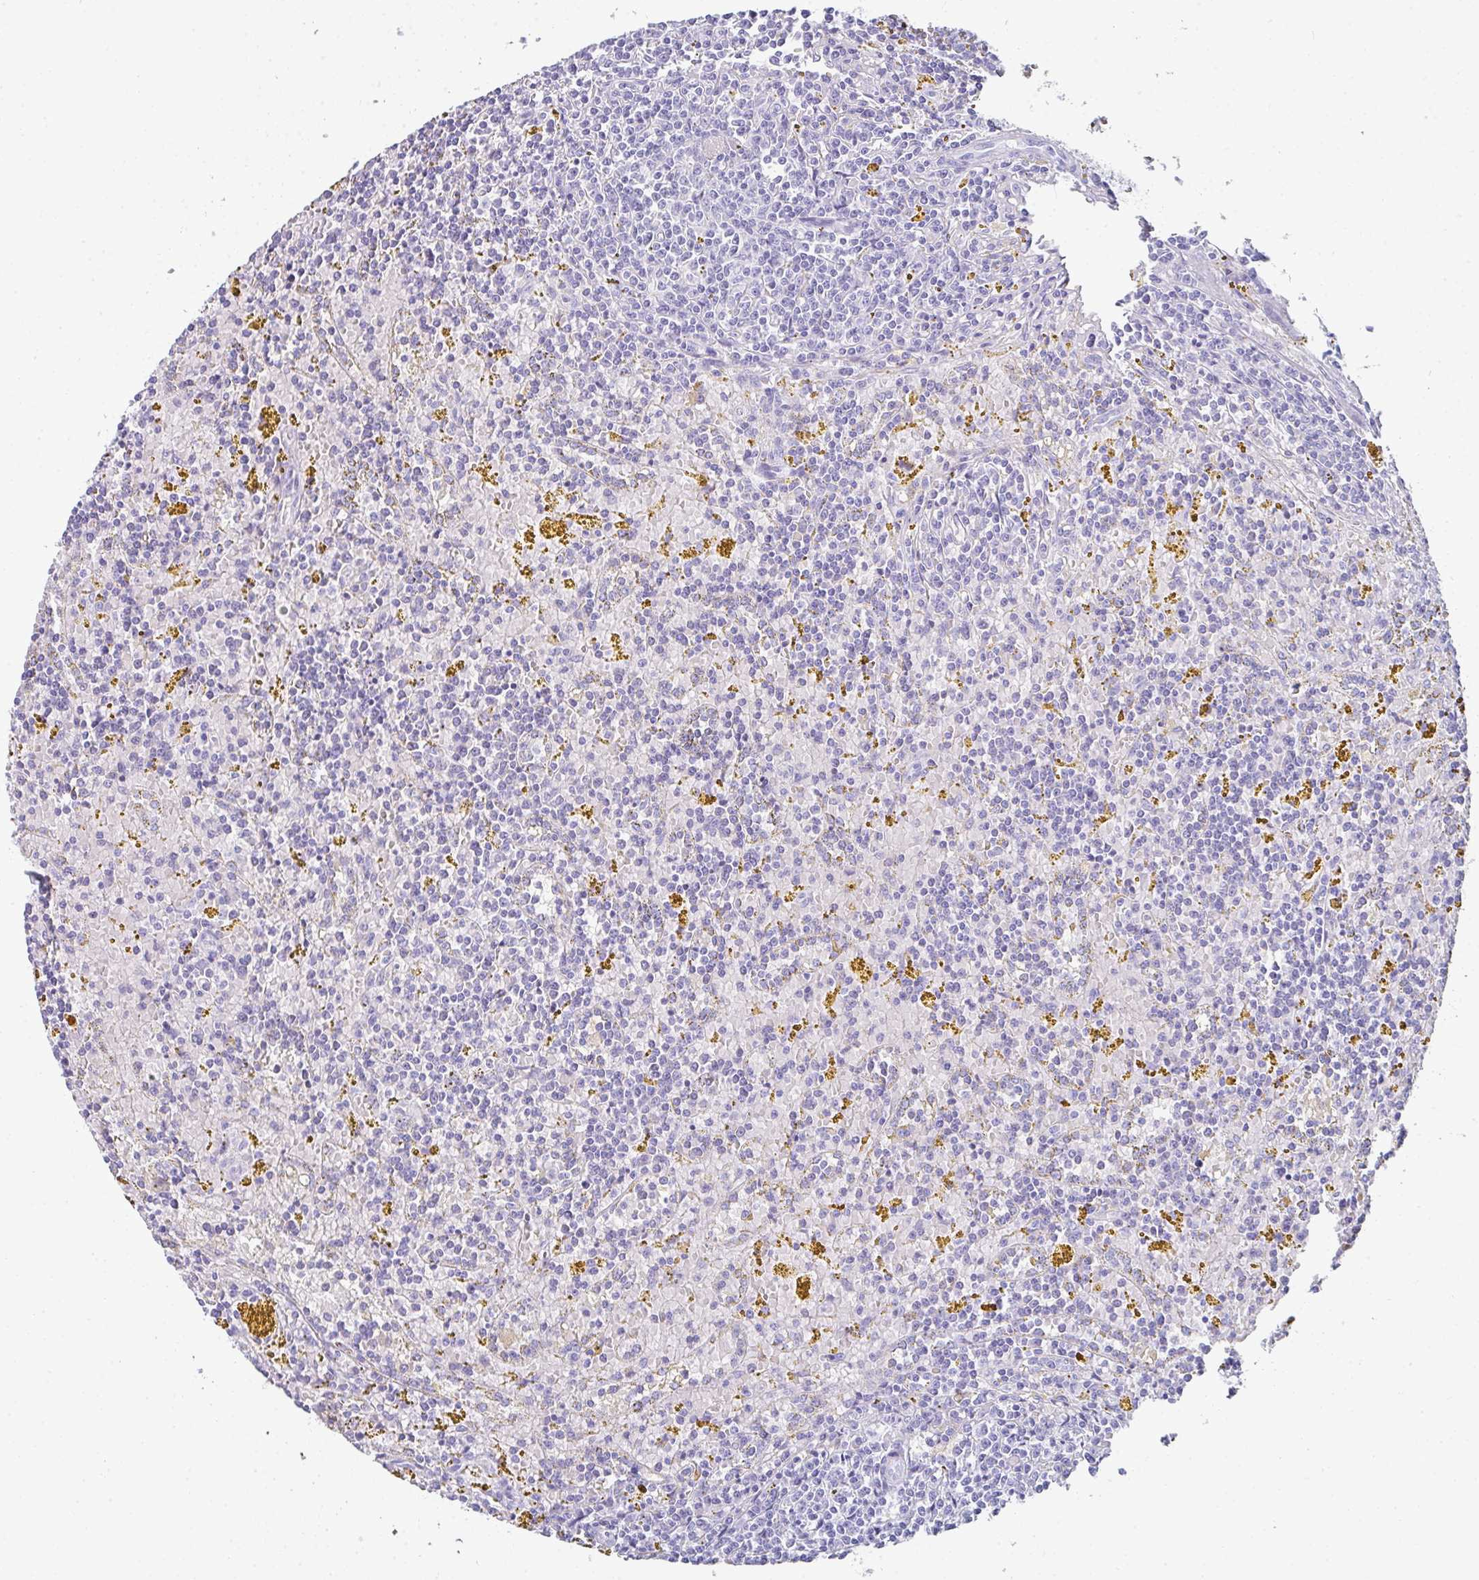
{"staining": {"intensity": "negative", "quantity": "none", "location": "none"}, "tissue": "lymphoma", "cell_type": "Tumor cells", "image_type": "cancer", "snomed": [{"axis": "morphology", "description": "Malignant lymphoma, non-Hodgkin's type, Low grade"}, {"axis": "topography", "description": "Spleen"}, {"axis": "topography", "description": "Lymph node"}], "caption": "An IHC histopathology image of malignant lymphoma, non-Hodgkin's type (low-grade) is shown. There is no staining in tumor cells of malignant lymphoma, non-Hodgkin's type (low-grade).", "gene": "RLF", "patient": {"sex": "female", "age": 66}}